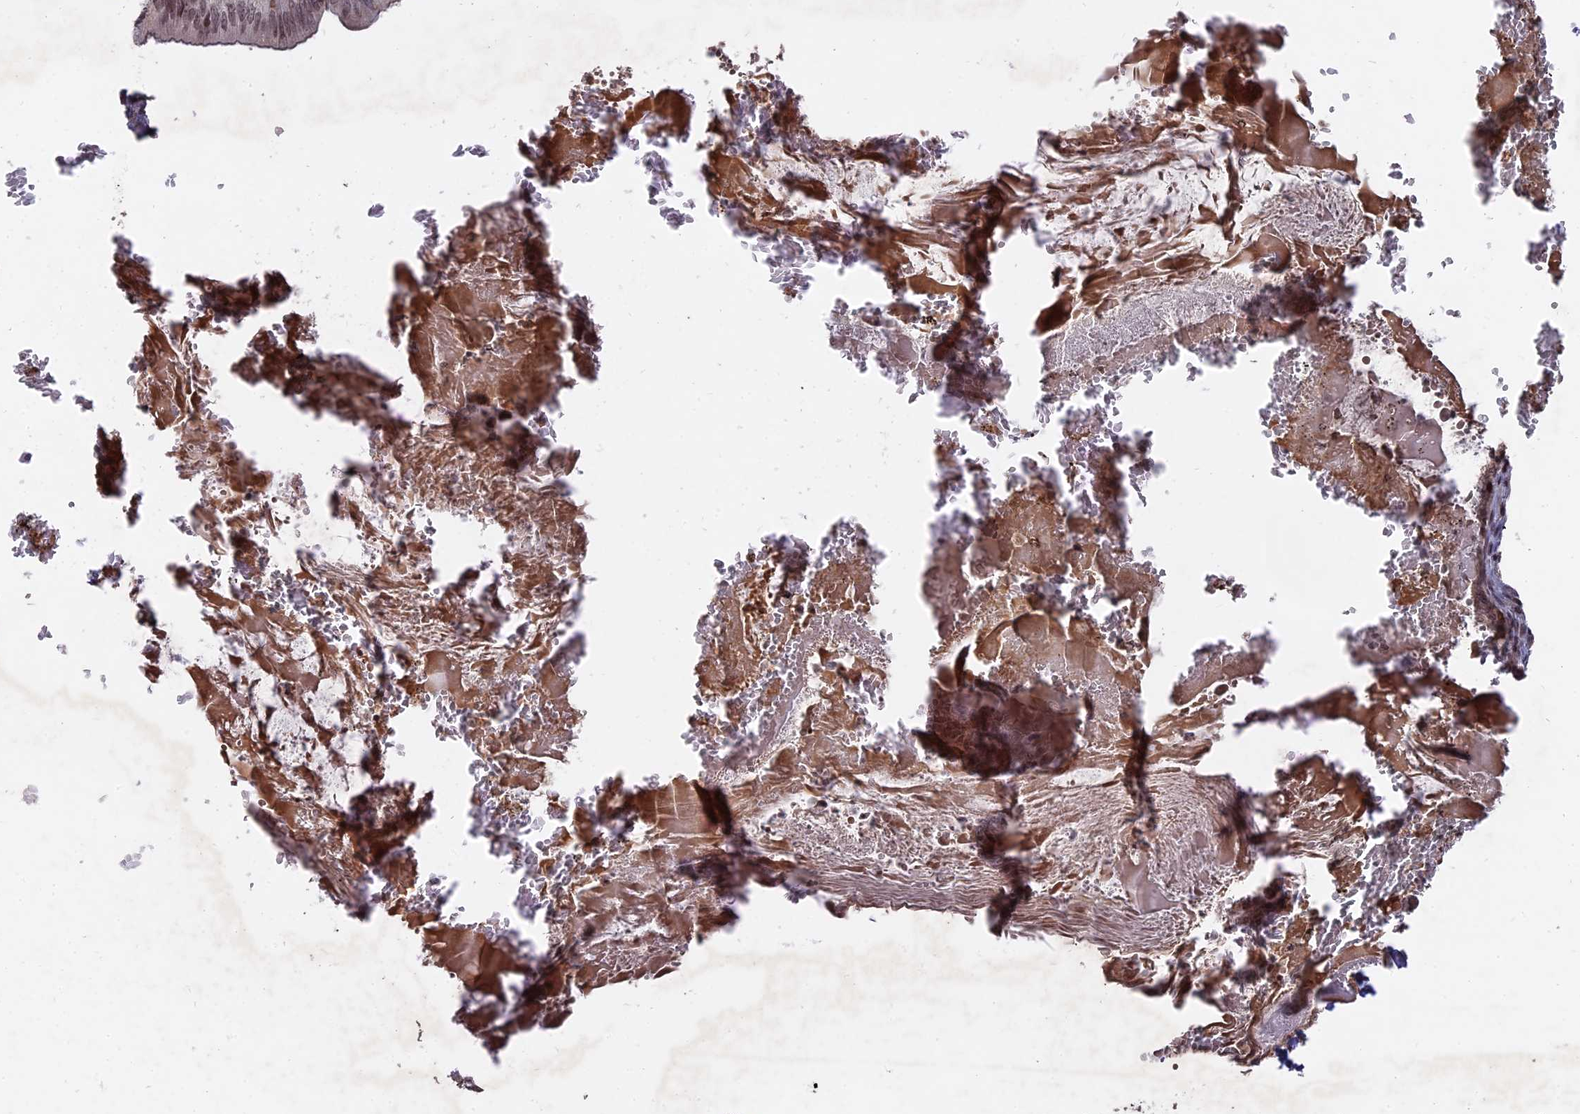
{"staining": {"intensity": "weak", "quantity": ">75%", "location": "nuclear"}, "tissue": "cervical cancer", "cell_type": "Tumor cells", "image_type": "cancer", "snomed": [{"axis": "morphology", "description": "Adenocarcinoma, NOS"}, {"axis": "topography", "description": "Cervix"}], "caption": "Weak nuclear staining for a protein is appreciated in about >75% of tumor cells of adenocarcinoma (cervical) using immunohistochemistry.", "gene": "NR1H3", "patient": {"sex": "female", "age": 42}}